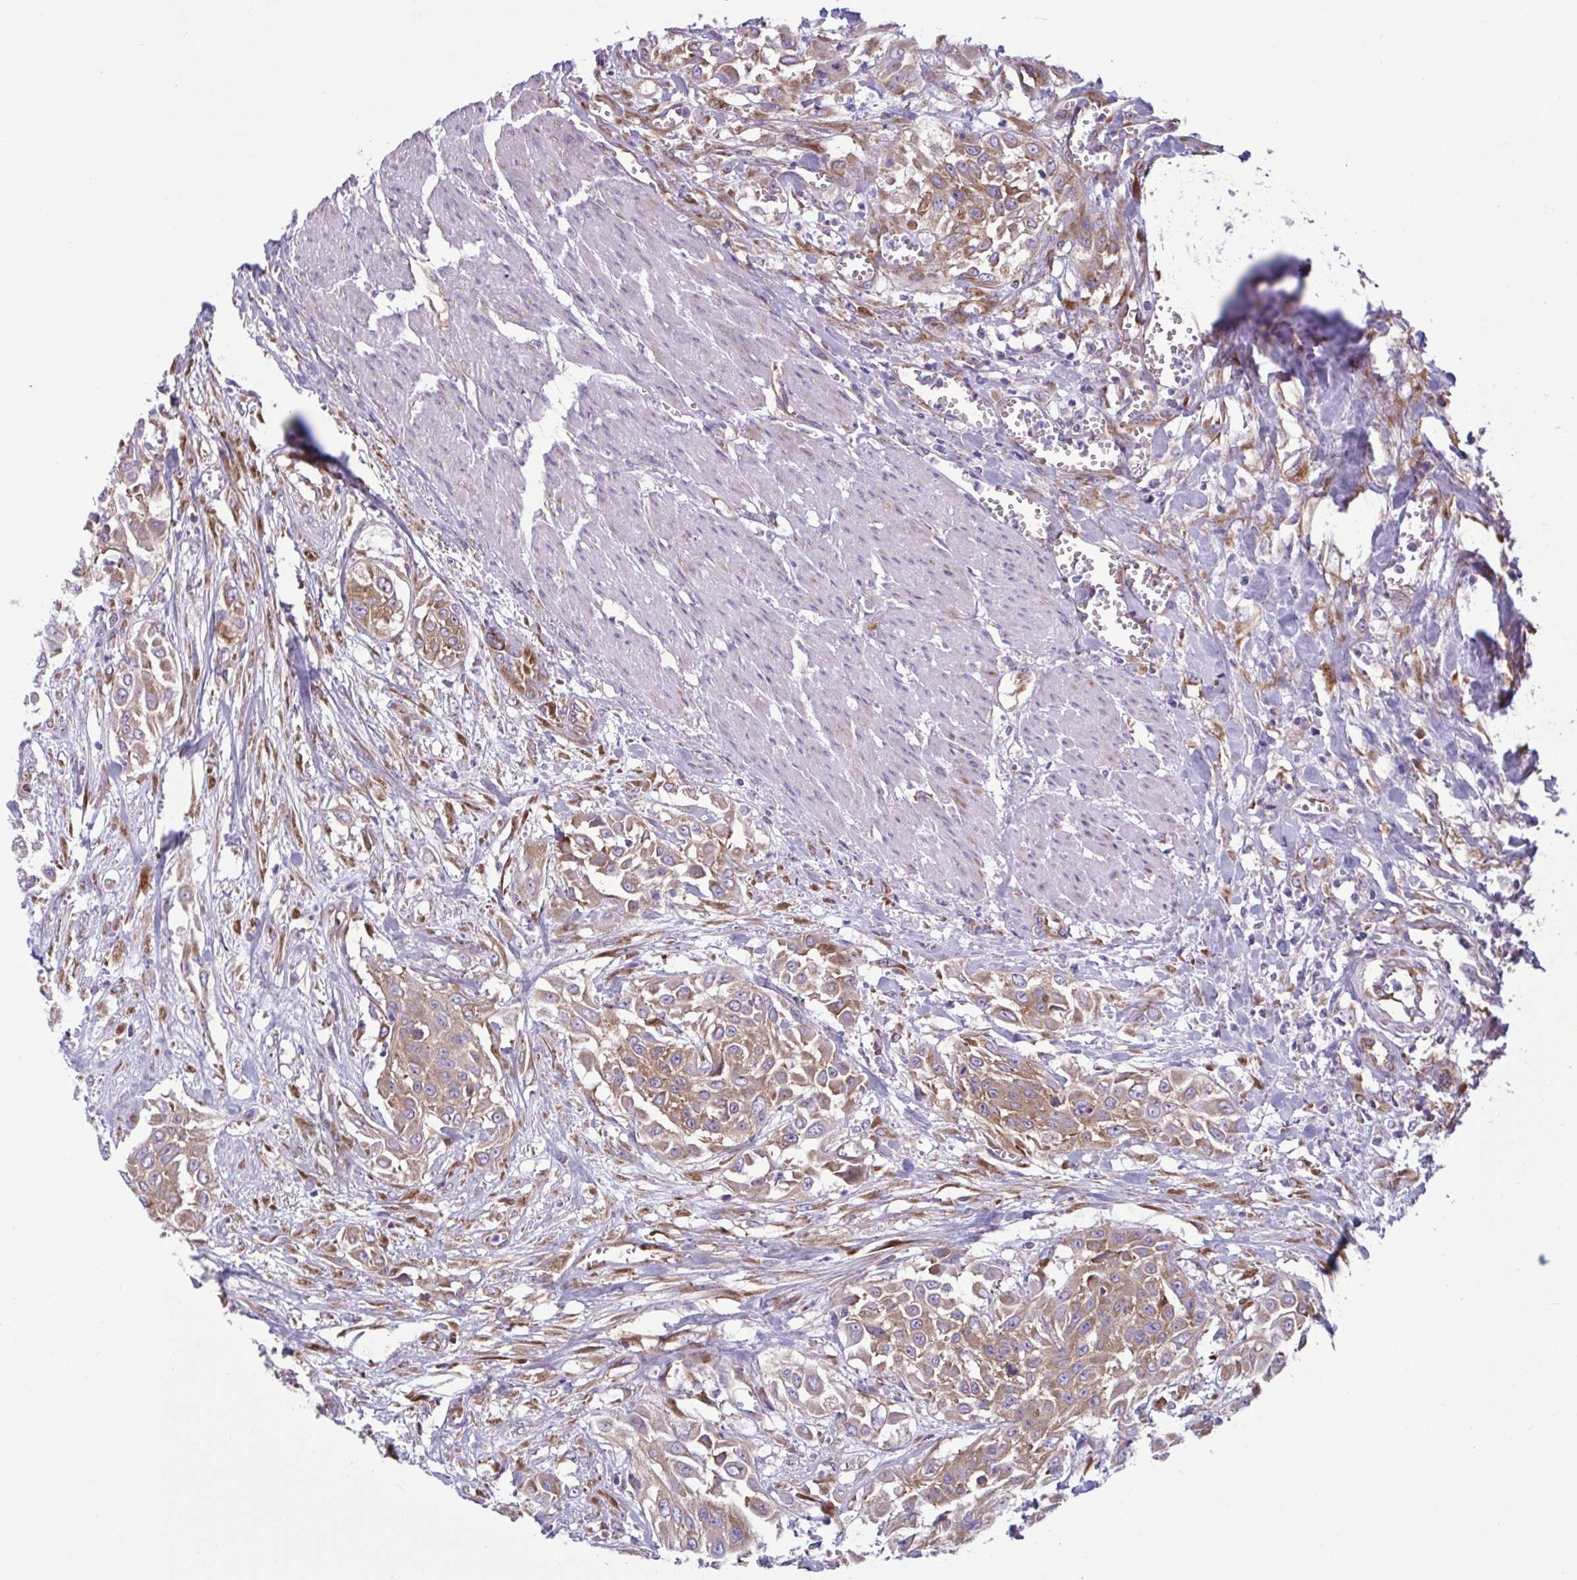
{"staining": {"intensity": "moderate", "quantity": ">75%", "location": "cytoplasmic/membranous"}, "tissue": "urothelial cancer", "cell_type": "Tumor cells", "image_type": "cancer", "snomed": [{"axis": "morphology", "description": "Urothelial carcinoma, High grade"}, {"axis": "topography", "description": "Urinary bladder"}], "caption": "Immunohistochemical staining of urothelial carcinoma (high-grade) shows medium levels of moderate cytoplasmic/membranous positivity in about >75% of tumor cells.", "gene": "RPS16", "patient": {"sex": "male", "age": 57}}